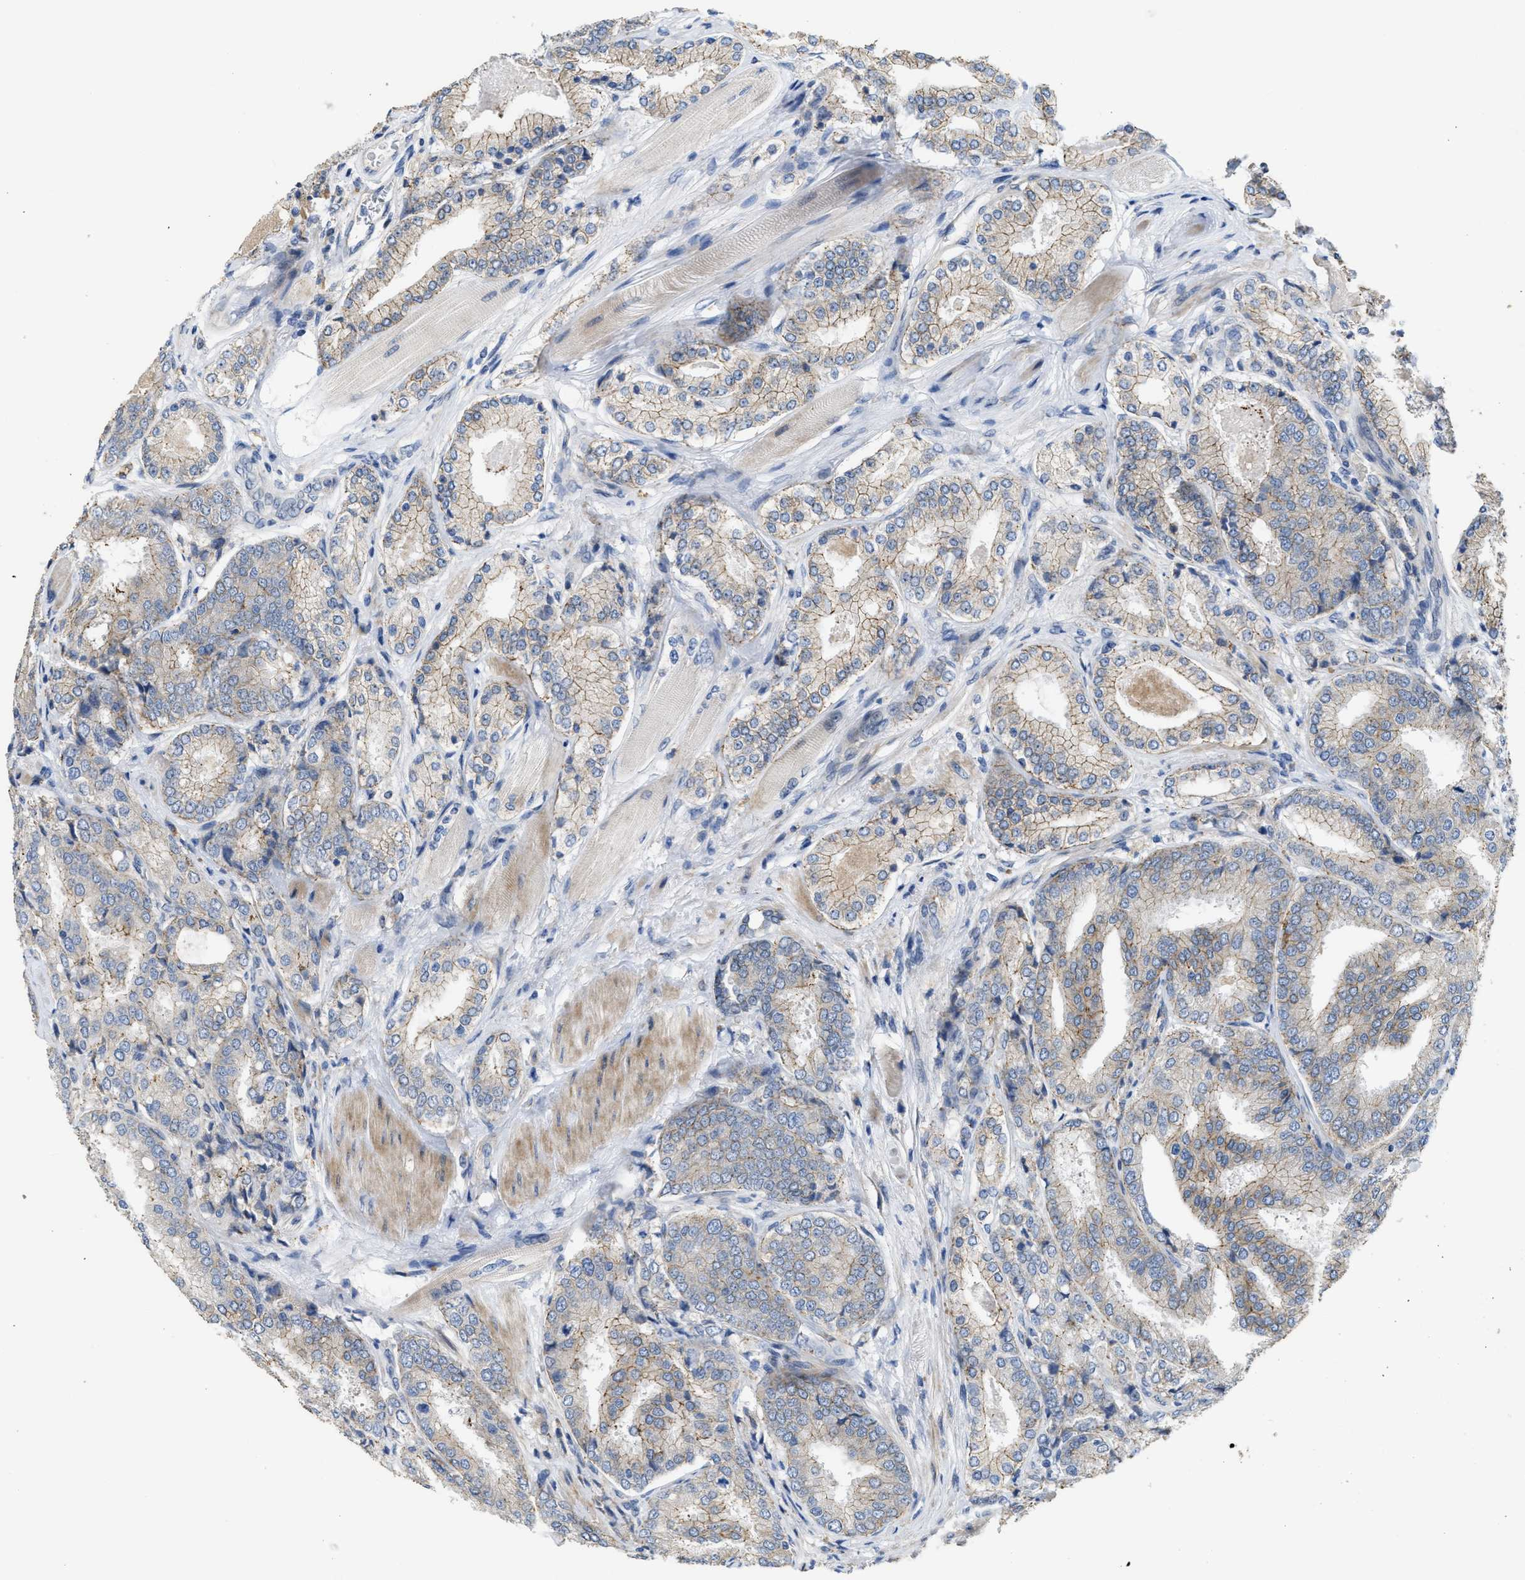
{"staining": {"intensity": "weak", "quantity": "<25%", "location": "cytoplasmic/membranous"}, "tissue": "prostate cancer", "cell_type": "Tumor cells", "image_type": "cancer", "snomed": [{"axis": "morphology", "description": "Adenocarcinoma, High grade"}, {"axis": "topography", "description": "Prostate"}], "caption": "High magnification brightfield microscopy of prostate cancer stained with DAB (brown) and counterstained with hematoxylin (blue): tumor cells show no significant positivity.", "gene": "CDPF1", "patient": {"sex": "male", "age": 50}}